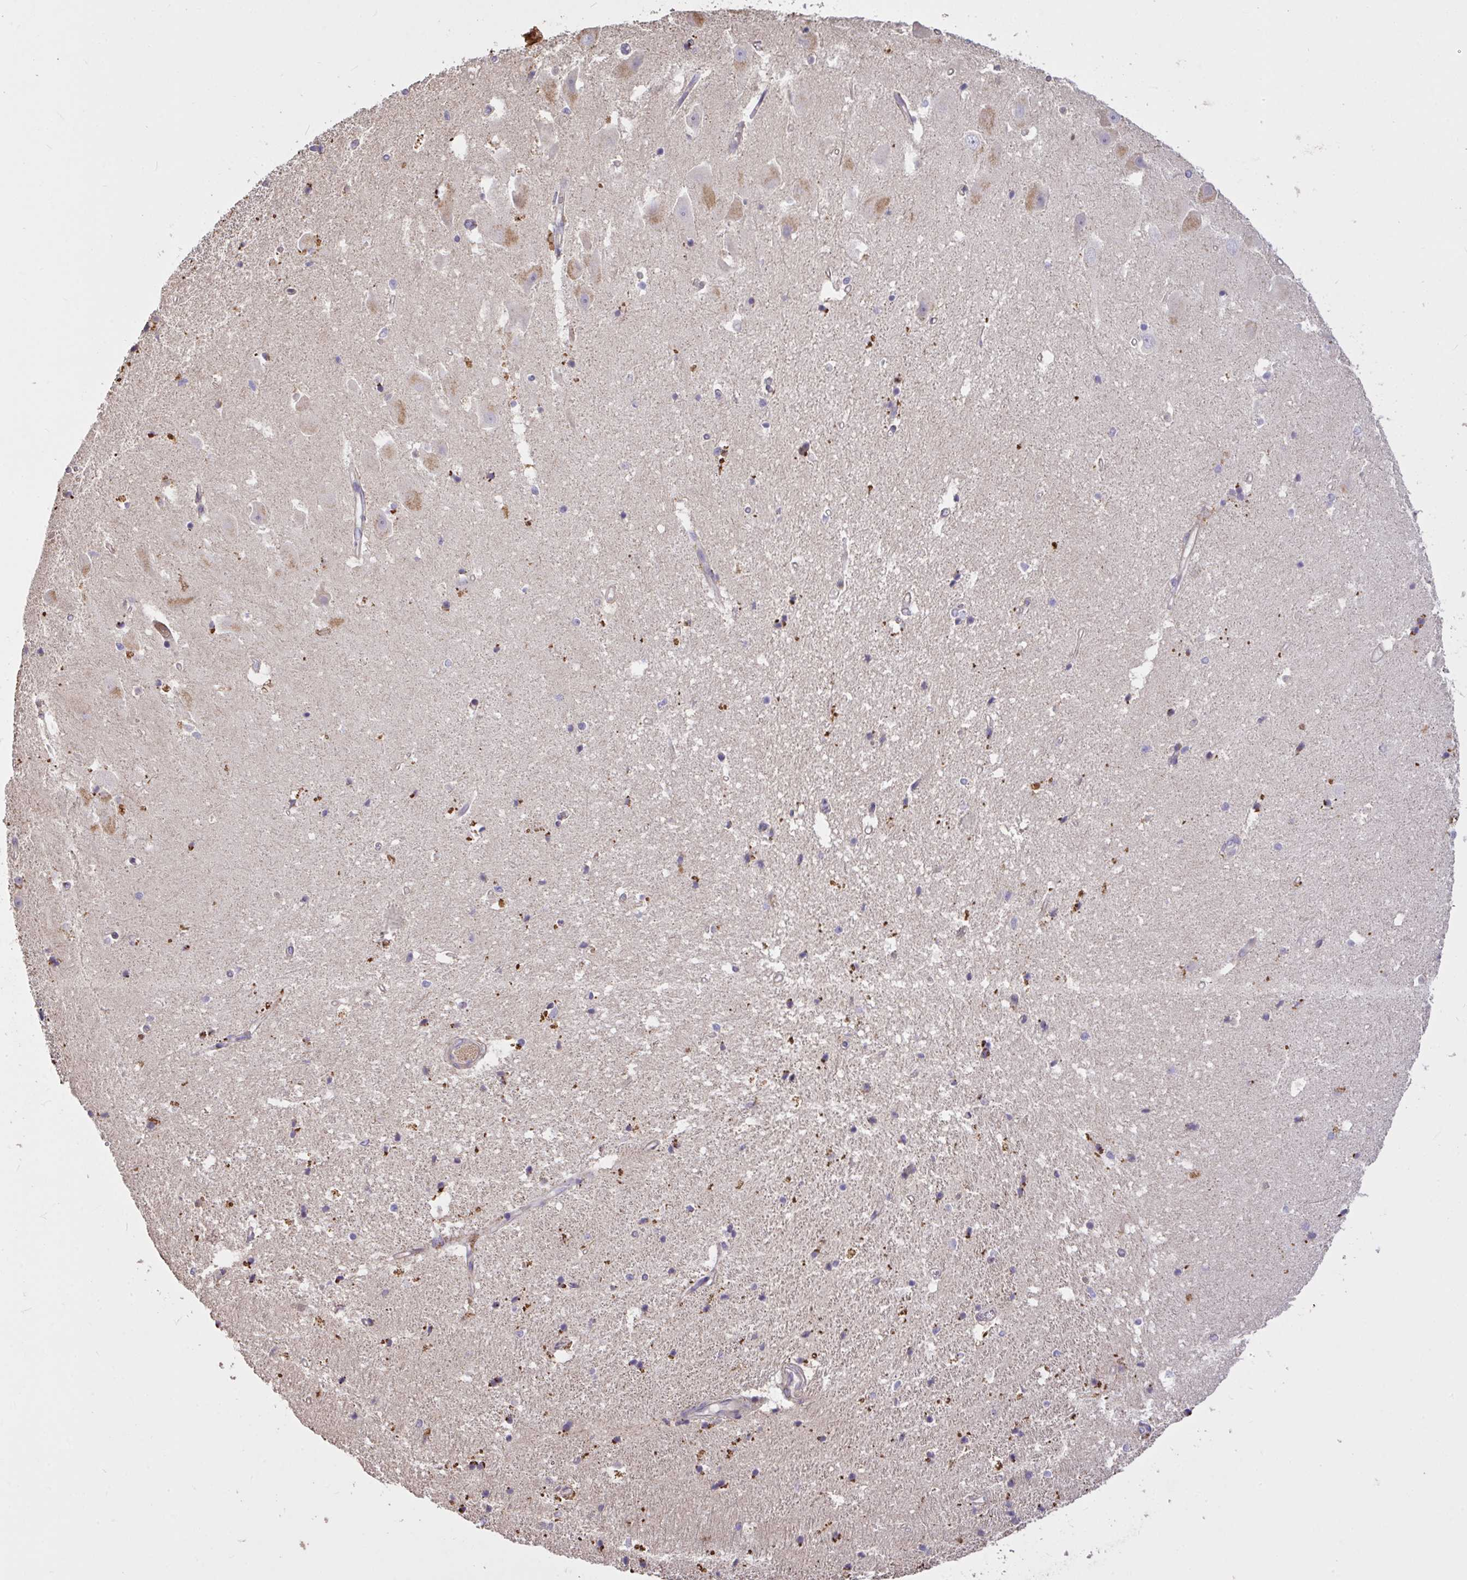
{"staining": {"intensity": "negative", "quantity": "none", "location": "none"}, "tissue": "hippocampus", "cell_type": "Glial cells", "image_type": "normal", "snomed": [{"axis": "morphology", "description": "Normal tissue, NOS"}, {"axis": "topography", "description": "Hippocampus"}], "caption": "Immunohistochemical staining of normal hippocampus exhibits no significant positivity in glial cells.", "gene": "FCER1A", "patient": {"sex": "male", "age": 63}}